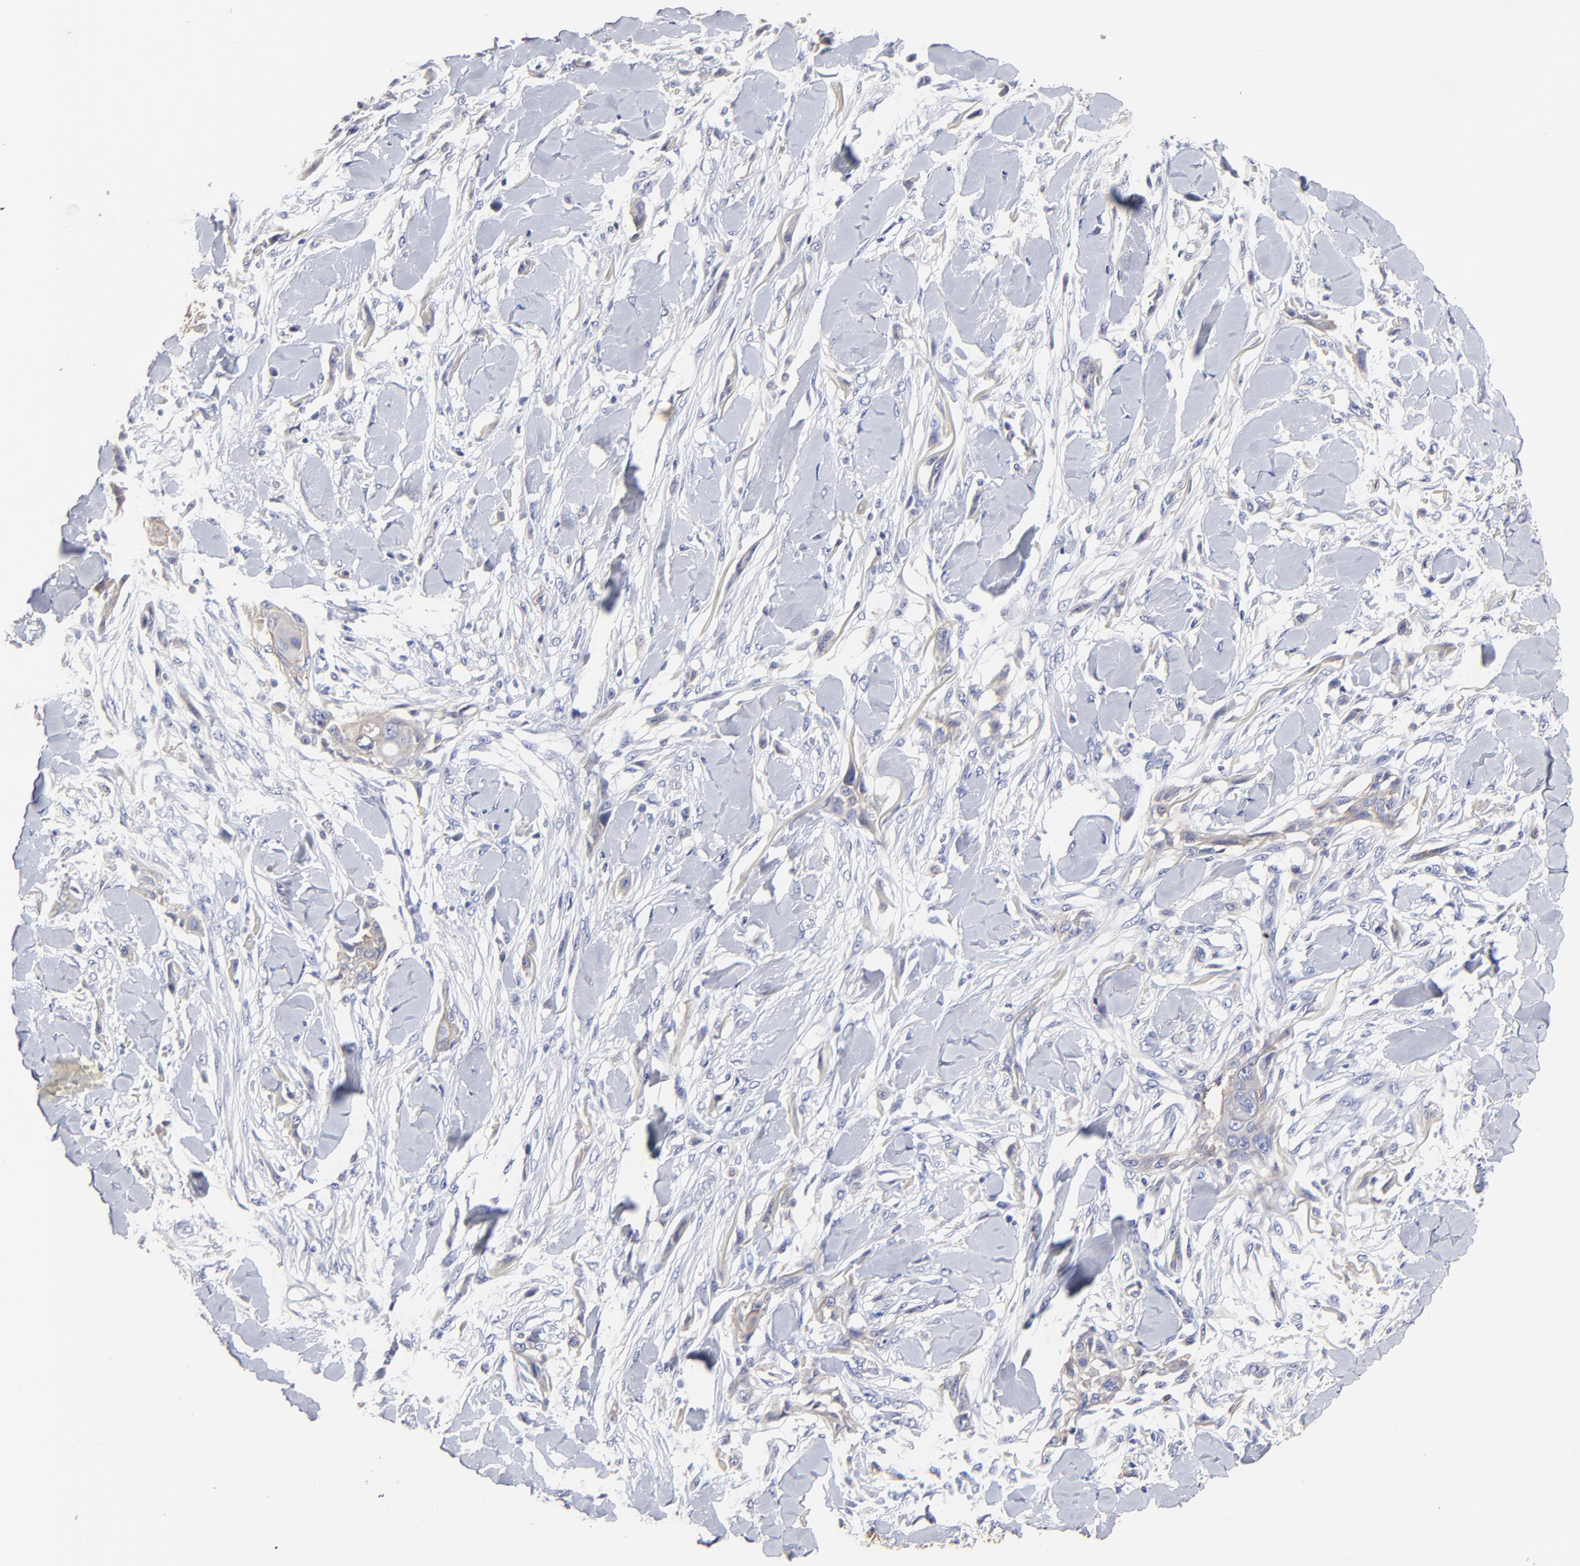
{"staining": {"intensity": "negative", "quantity": "none", "location": "none"}, "tissue": "skin cancer", "cell_type": "Tumor cells", "image_type": "cancer", "snomed": [{"axis": "morphology", "description": "Squamous cell carcinoma, NOS"}, {"axis": "topography", "description": "Skin"}], "caption": "Immunohistochemistry (IHC) image of neoplastic tissue: human skin cancer (squamous cell carcinoma) stained with DAB exhibits no significant protein expression in tumor cells. The staining was performed using DAB (3,3'-diaminobenzidine) to visualize the protein expression in brown, while the nuclei were stained in blue with hematoxylin (Magnification: 20x).", "gene": "CXADR", "patient": {"sex": "female", "age": 59}}